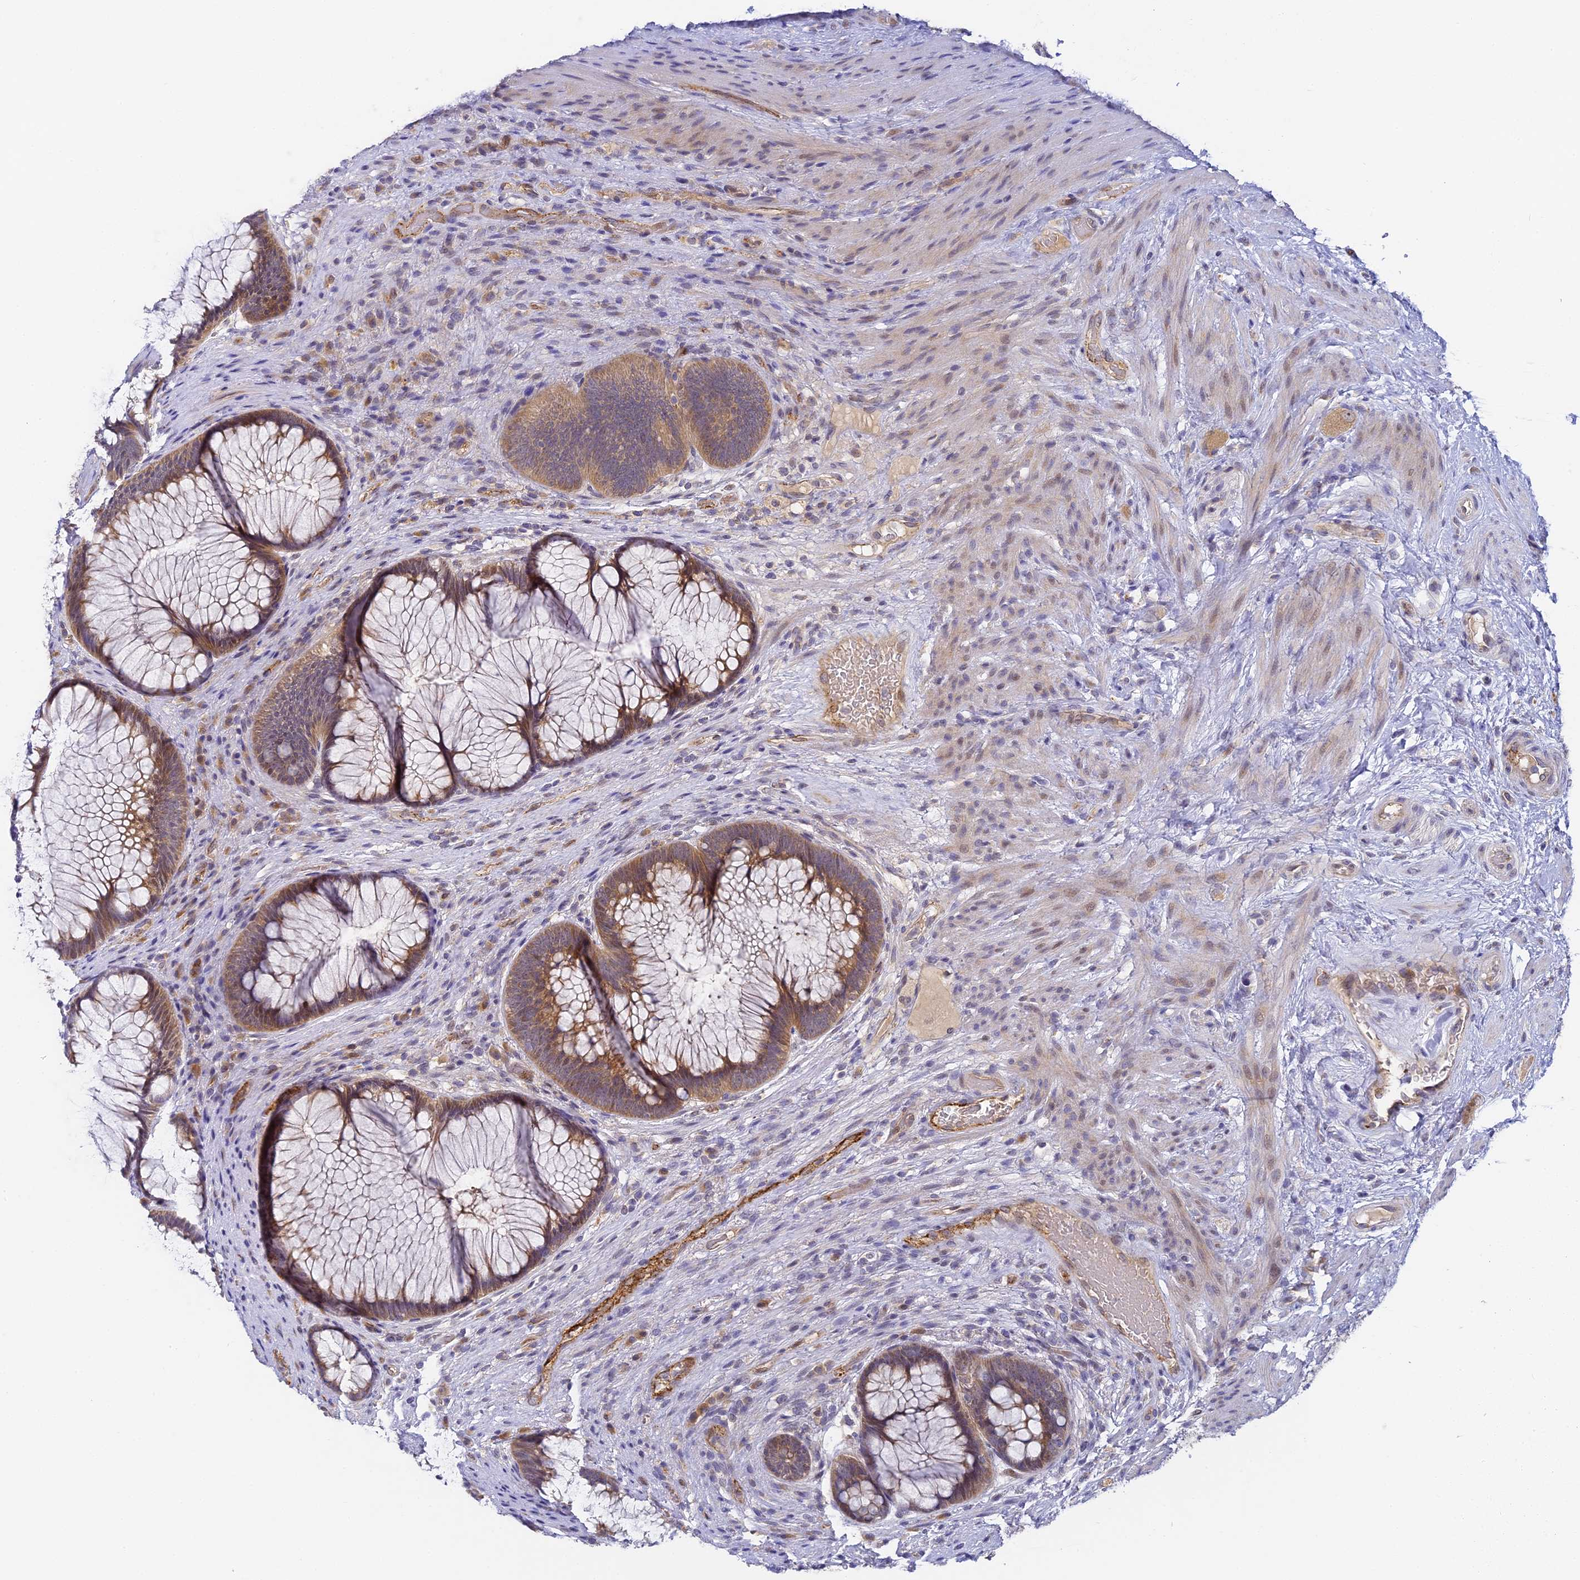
{"staining": {"intensity": "moderate", "quantity": ">75%", "location": "cytoplasmic/membranous"}, "tissue": "rectum", "cell_type": "Glandular cells", "image_type": "normal", "snomed": [{"axis": "morphology", "description": "Normal tissue, NOS"}, {"axis": "topography", "description": "Rectum"}], "caption": "Immunohistochemistry (IHC) histopathology image of benign rectum: rectum stained using immunohistochemistry (IHC) demonstrates medium levels of moderate protein expression localized specifically in the cytoplasmic/membranous of glandular cells, appearing as a cytoplasmic/membranous brown color.", "gene": "DNAAF10", "patient": {"sex": "male", "age": 51}}